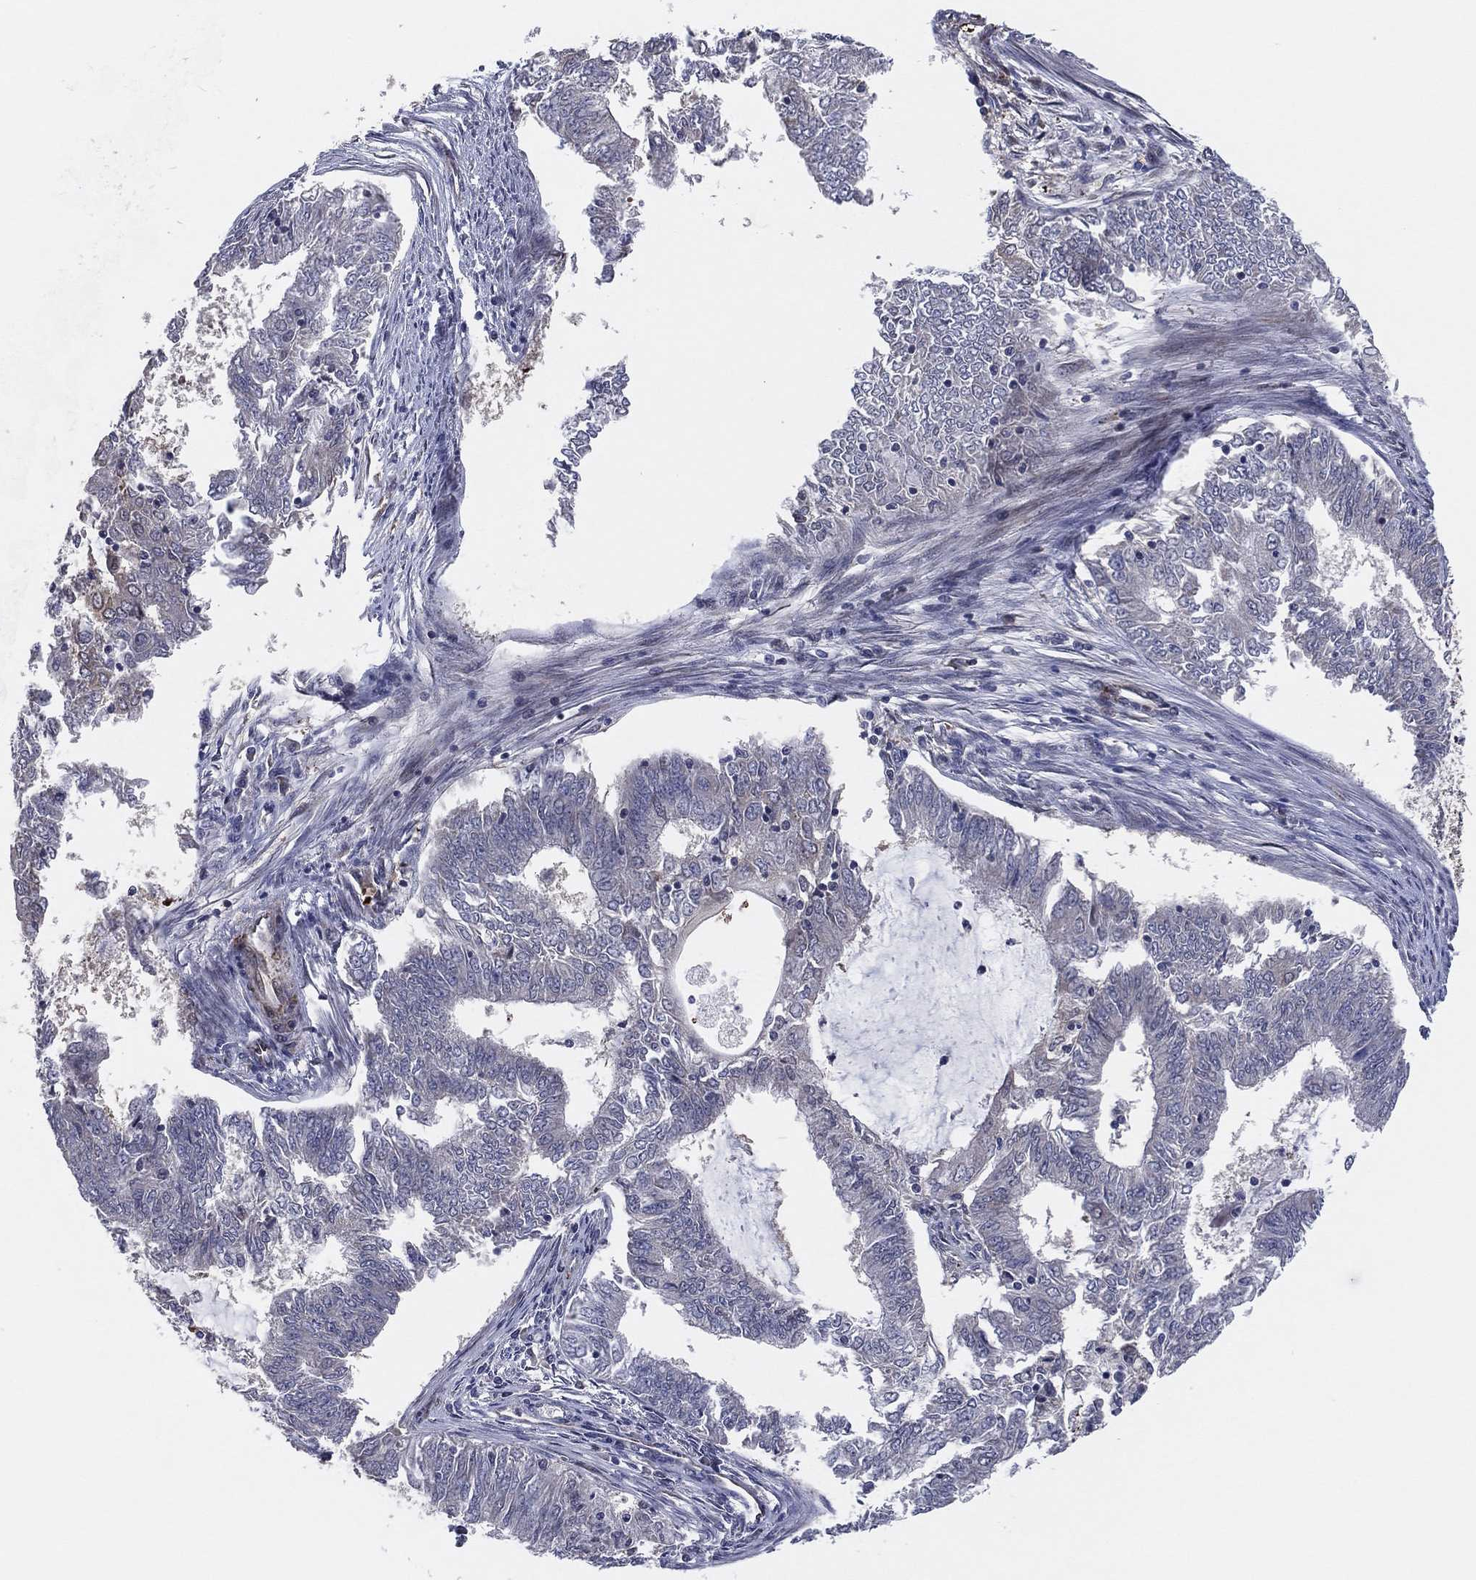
{"staining": {"intensity": "negative", "quantity": "none", "location": "none"}, "tissue": "endometrial cancer", "cell_type": "Tumor cells", "image_type": "cancer", "snomed": [{"axis": "morphology", "description": "Adenocarcinoma, NOS"}, {"axis": "topography", "description": "Endometrium"}], "caption": "A photomicrograph of human endometrial cancer is negative for staining in tumor cells.", "gene": "SNCG", "patient": {"sex": "female", "age": 62}}